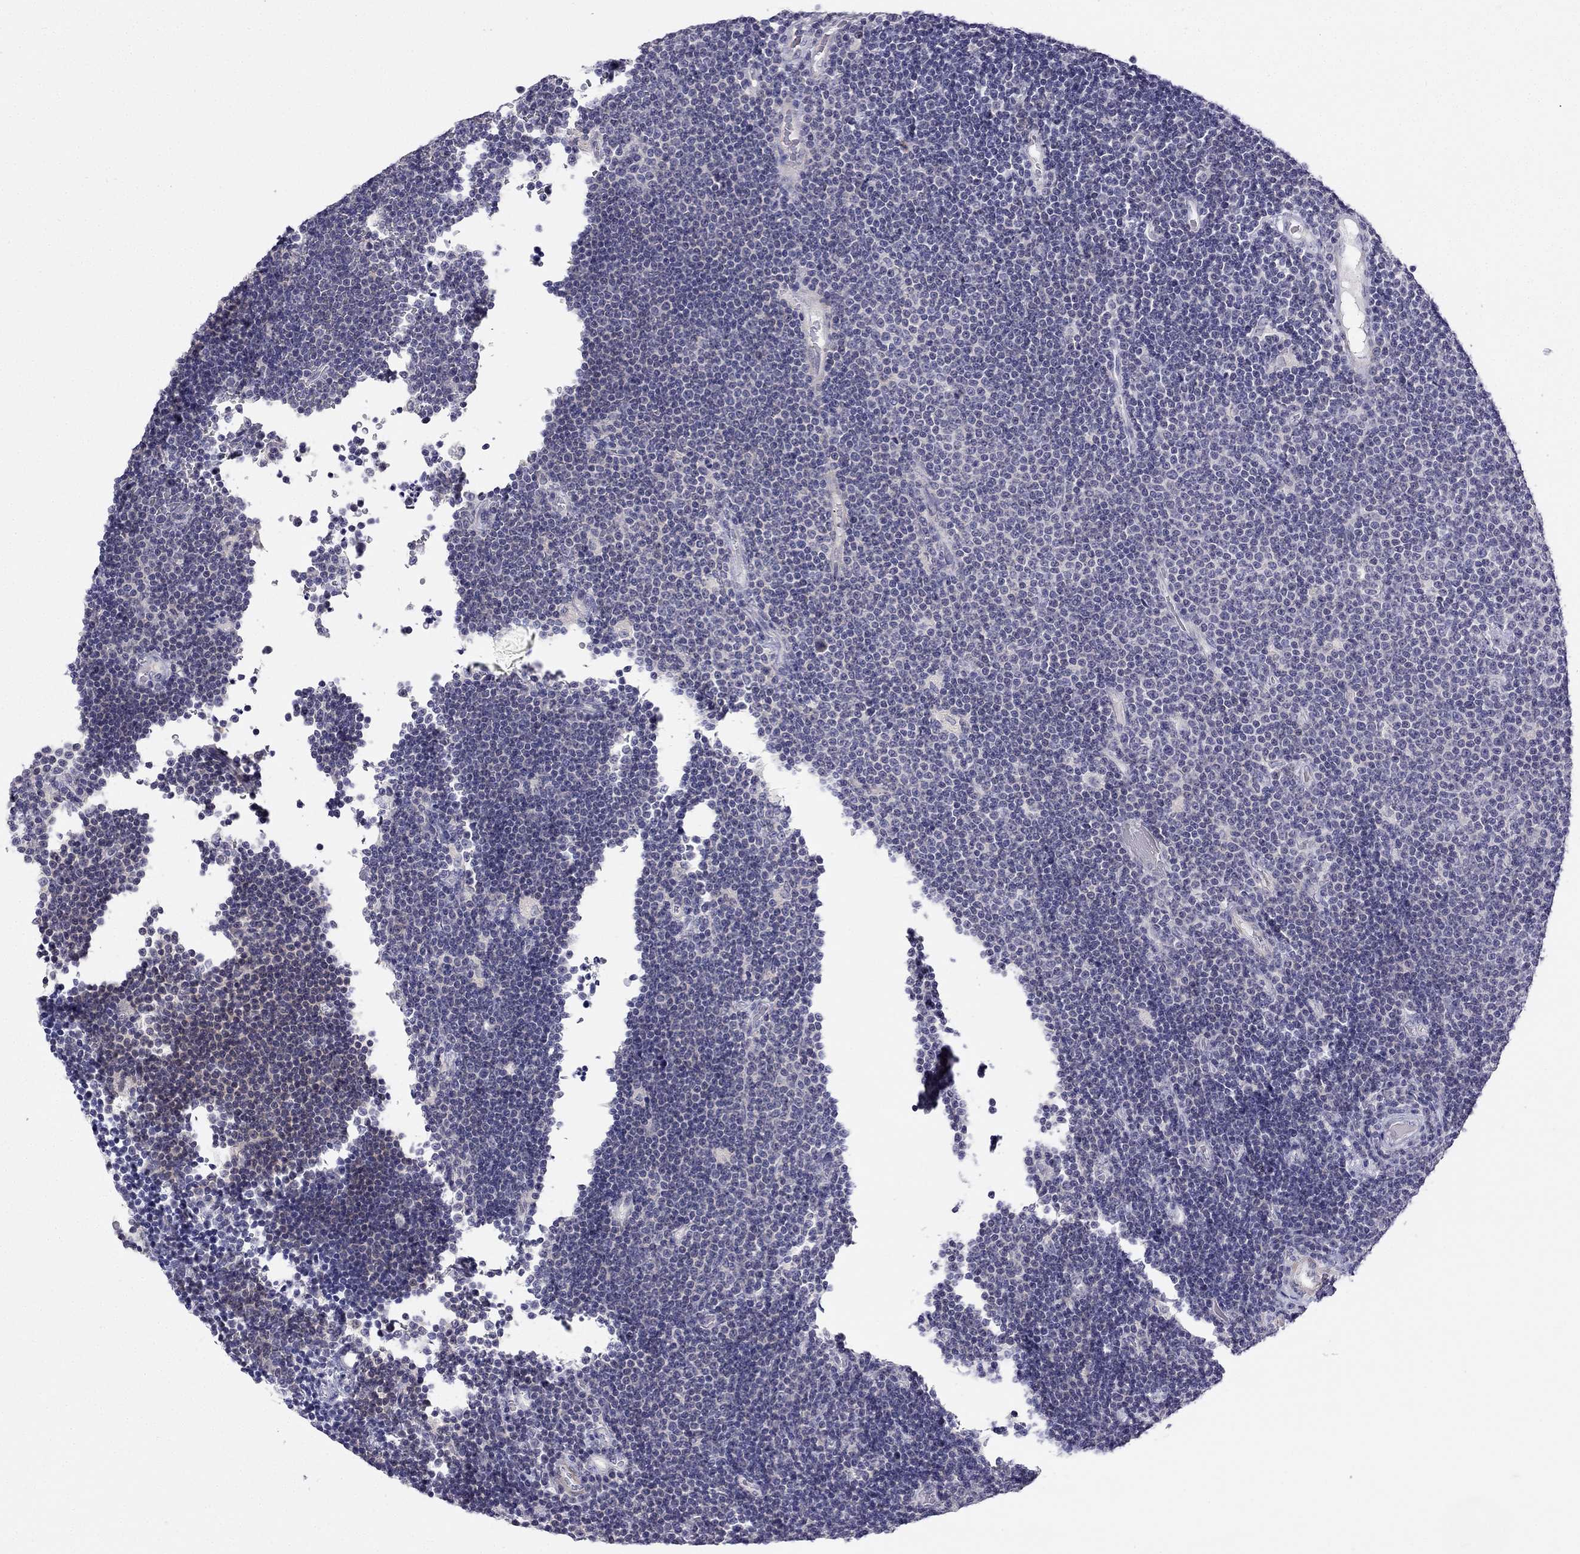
{"staining": {"intensity": "negative", "quantity": "none", "location": "none"}, "tissue": "lymphoma", "cell_type": "Tumor cells", "image_type": "cancer", "snomed": [{"axis": "morphology", "description": "Malignant lymphoma, non-Hodgkin's type, Low grade"}, {"axis": "topography", "description": "Brain"}], "caption": "IHC micrograph of neoplastic tissue: human lymphoma stained with DAB demonstrates no significant protein positivity in tumor cells. (Immunohistochemistry, brightfield microscopy, high magnification).", "gene": "C16orf89", "patient": {"sex": "female", "age": 66}}